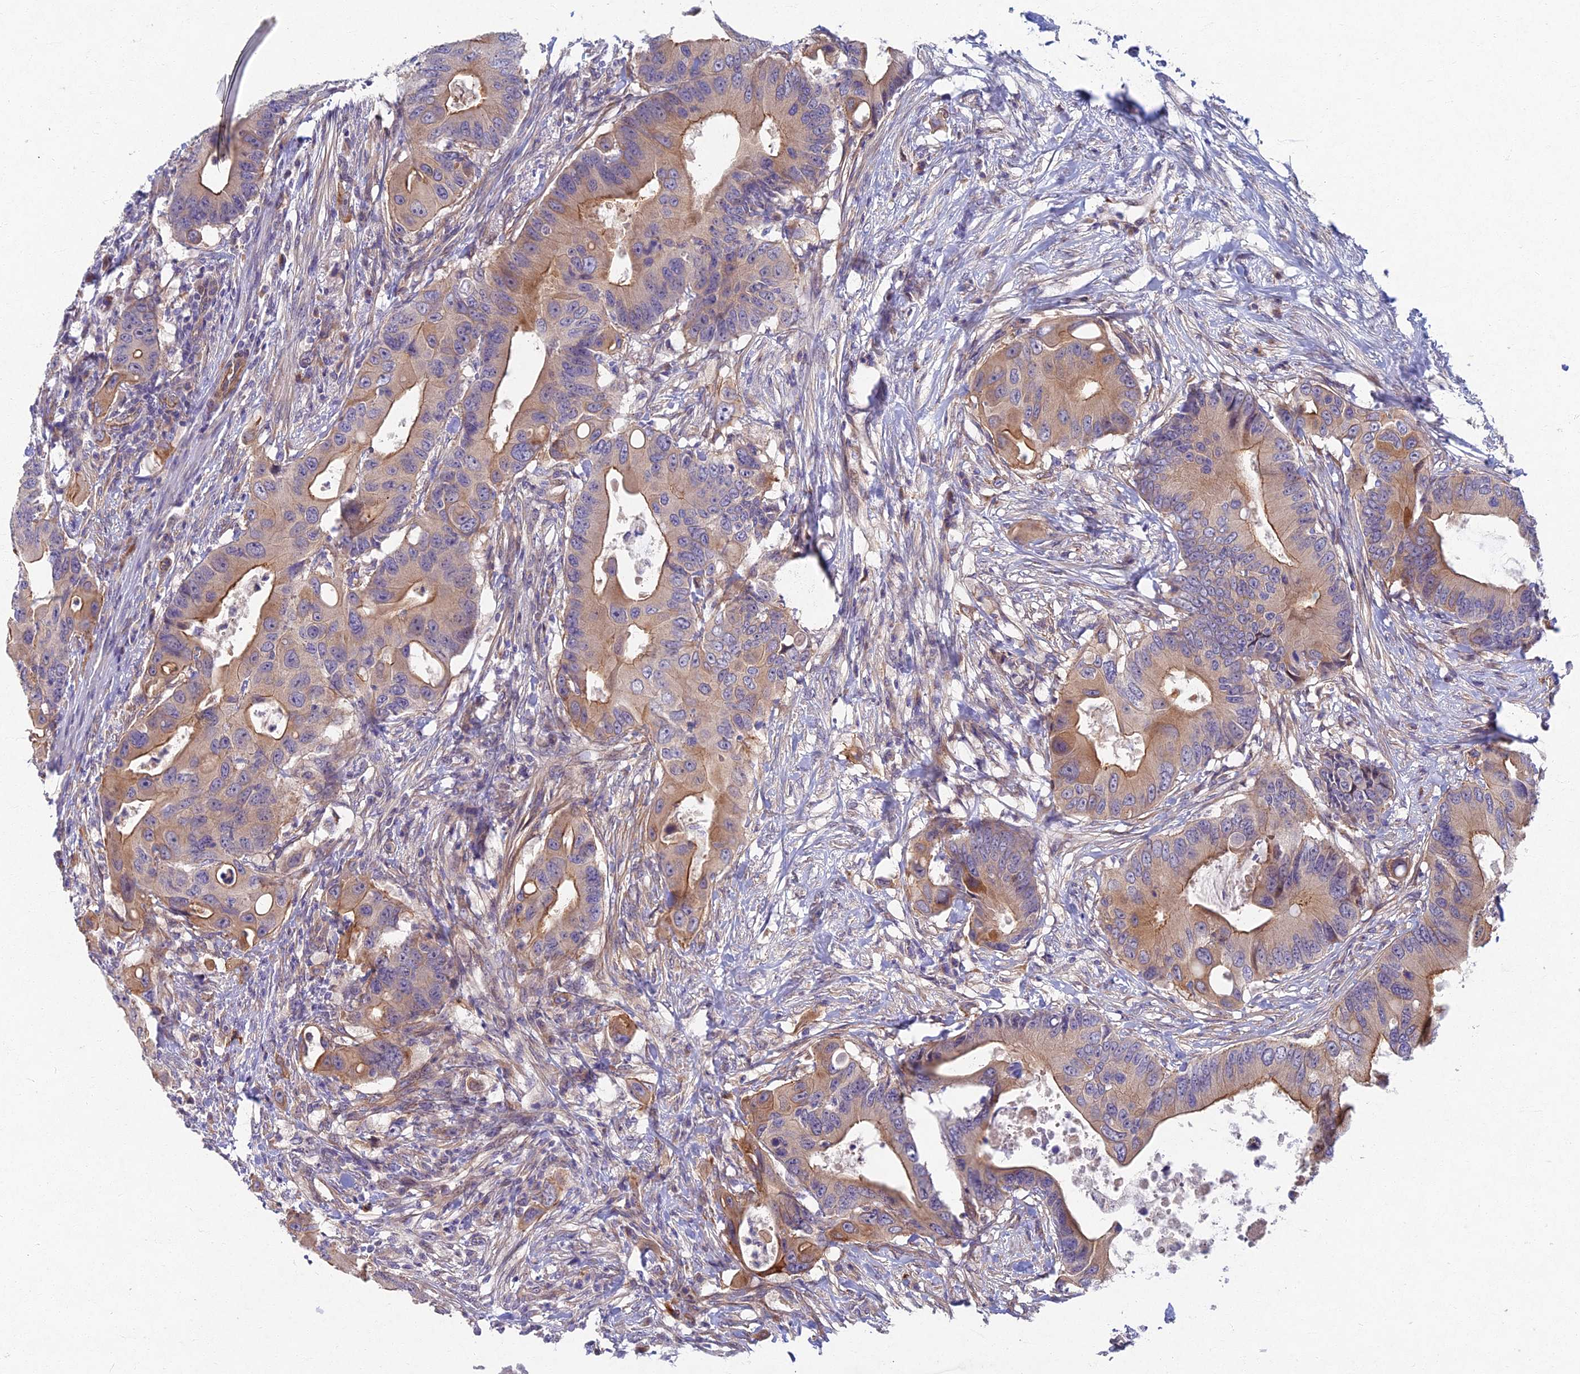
{"staining": {"intensity": "moderate", "quantity": ">75%", "location": "cytoplasmic/membranous"}, "tissue": "colorectal cancer", "cell_type": "Tumor cells", "image_type": "cancer", "snomed": [{"axis": "morphology", "description": "Adenocarcinoma, NOS"}, {"axis": "topography", "description": "Colon"}], "caption": "Immunohistochemical staining of colorectal adenocarcinoma displays medium levels of moderate cytoplasmic/membranous protein expression in approximately >75% of tumor cells. The protein is shown in brown color, while the nuclei are stained blue.", "gene": "RHBDL2", "patient": {"sex": "male", "age": 71}}